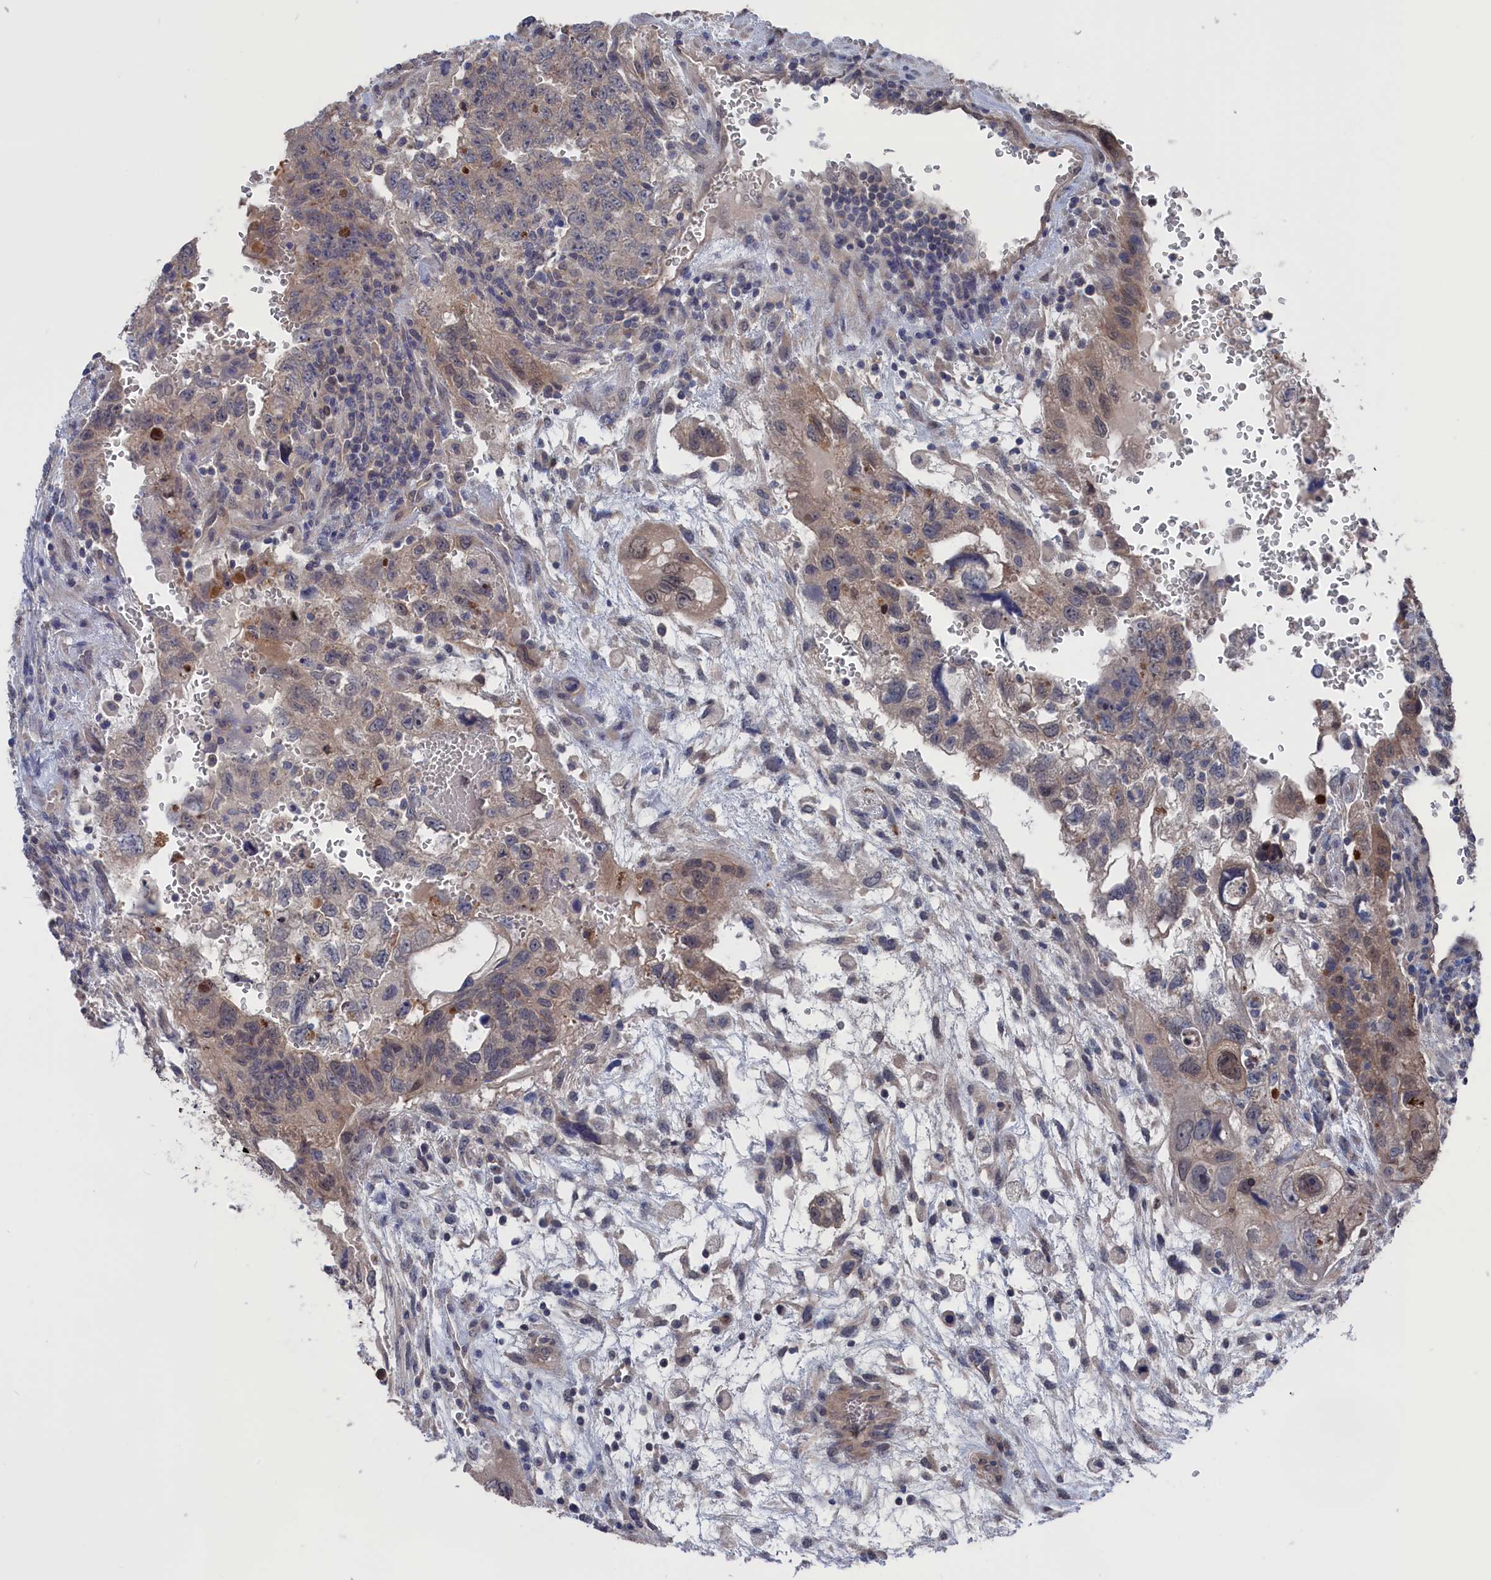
{"staining": {"intensity": "weak", "quantity": "<25%", "location": "cytoplasmic/membranous,nuclear"}, "tissue": "testis cancer", "cell_type": "Tumor cells", "image_type": "cancer", "snomed": [{"axis": "morphology", "description": "Carcinoma, Embryonal, NOS"}, {"axis": "topography", "description": "Testis"}], "caption": "Testis cancer (embryonal carcinoma) was stained to show a protein in brown. There is no significant staining in tumor cells.", "gene": "NUTF2", "patient": {"sex": "male", "age": 36}}